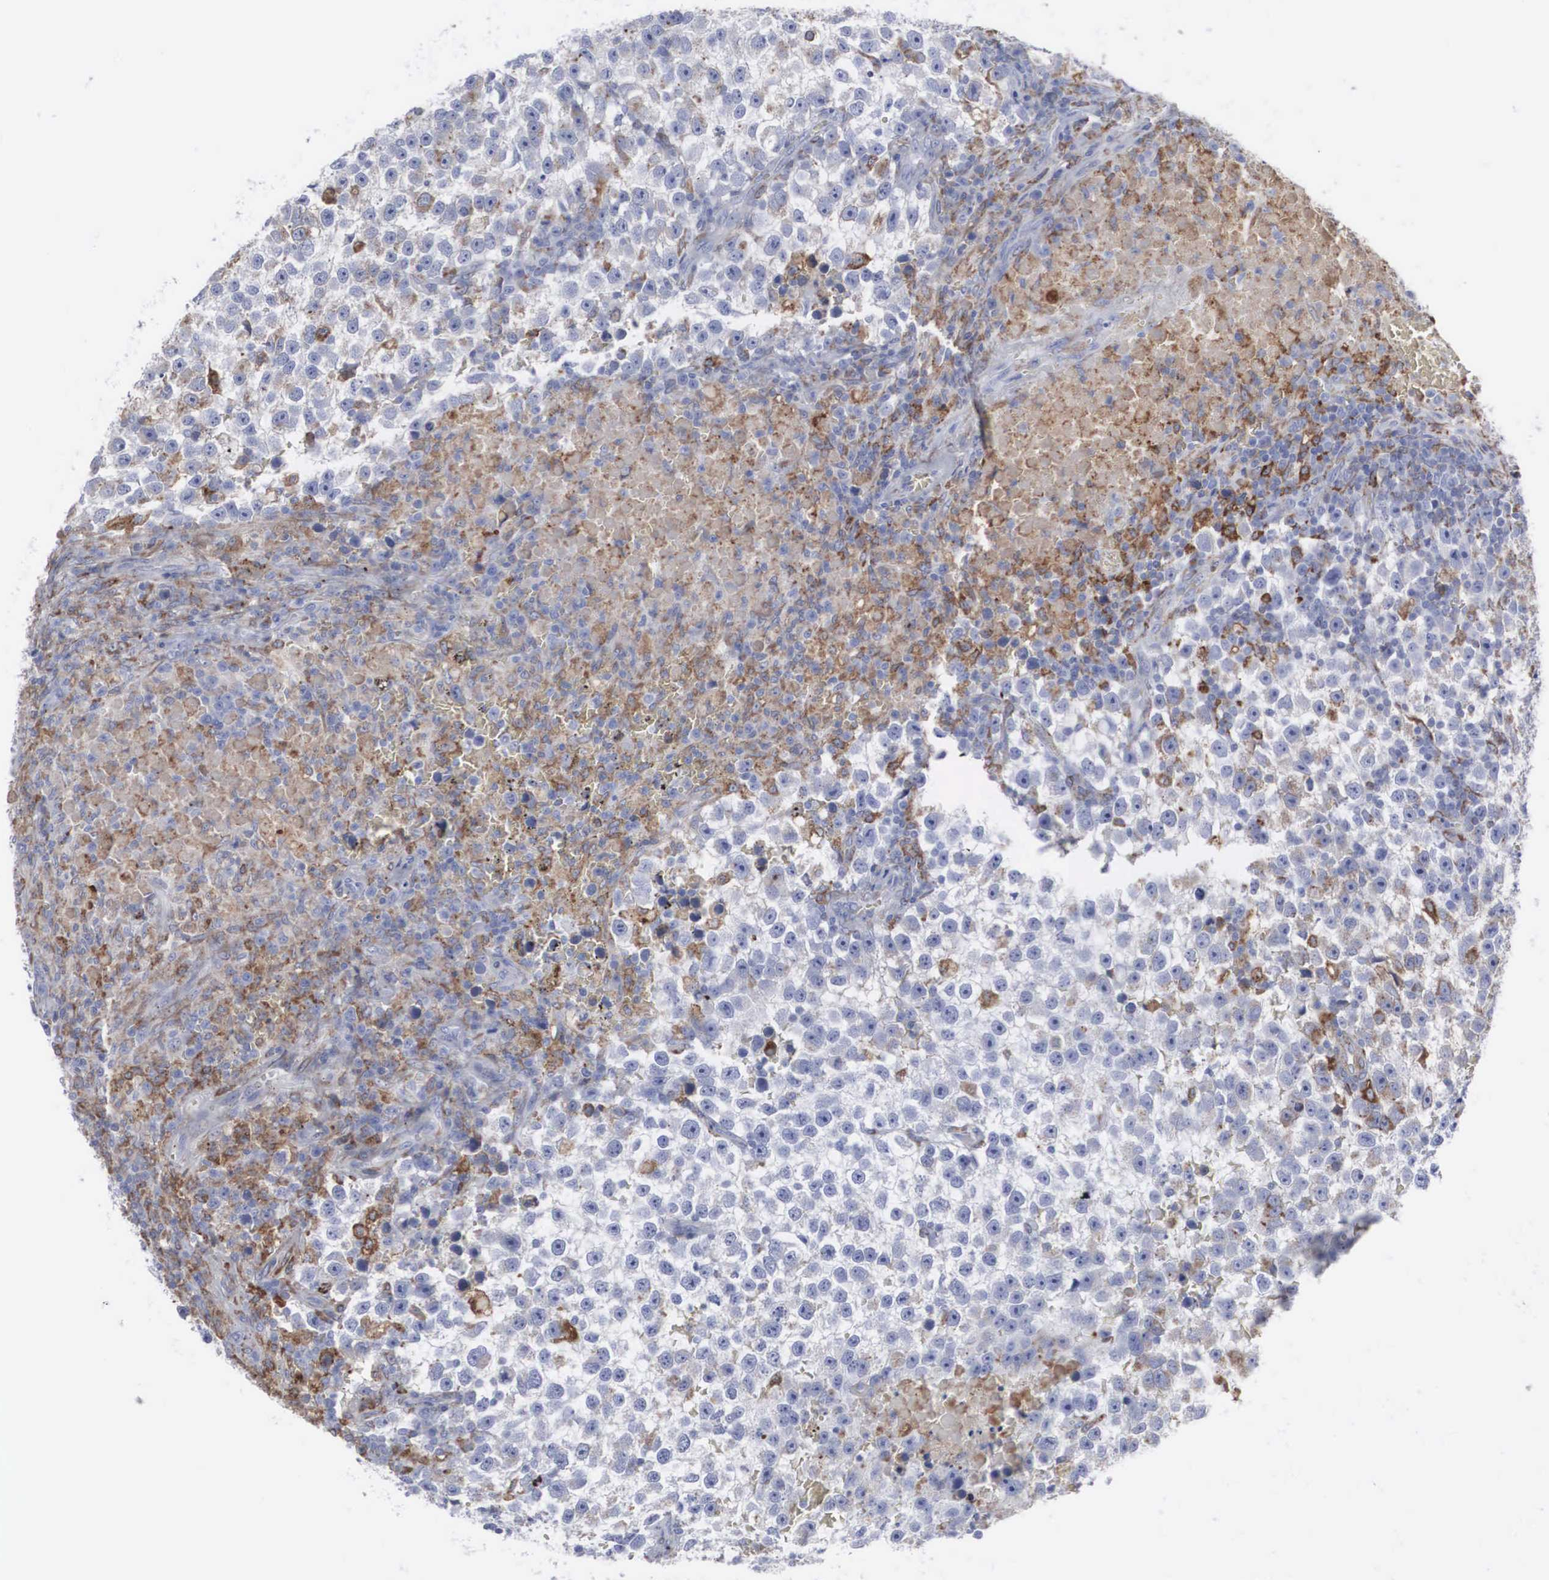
{"staining": {"intensity": "moderate", "quantity": "25%-75%", "location": "cytoplasmic/membranous"}, "tissue": "testis cancer", "cell_type": "Tumor cells", "image_type": "cancer", "snomed": [{"axis": "morphology", "description": "Seminoma, NOS"}, {"axis": "topography", "description": "Testis"}], "caption": "This micrograph exhibits testis cancer stained with immunohistochemistry (IHC) to label a protein in brown. The cytoplasmic/membranous of tumor cells show moderate positivity for the protein. Nuclei are counter-stained blue.", "gene": "LGALS3BP", "patient": {"sex": "male", "age": 33}}